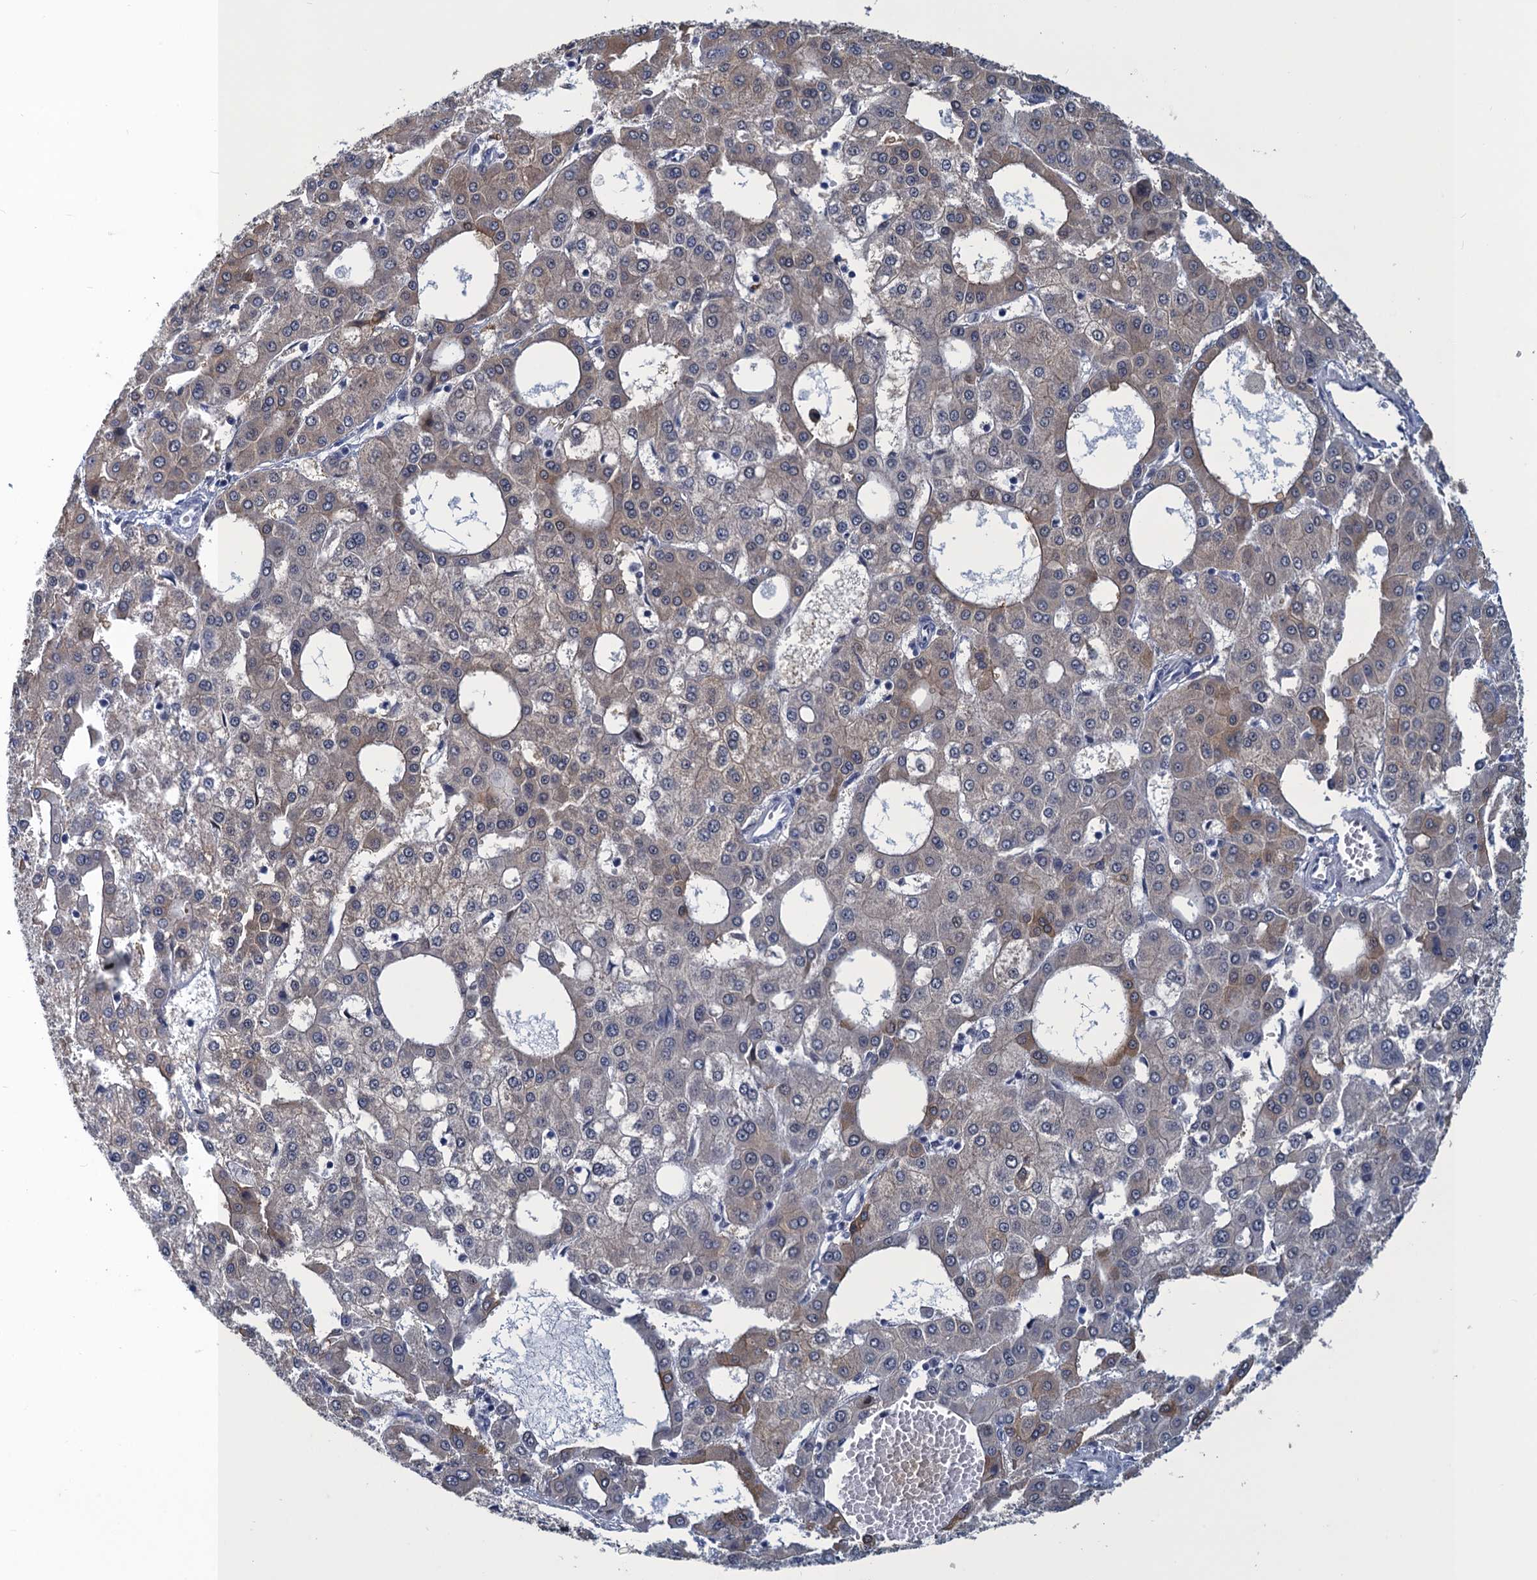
{"staining": {"intensity": "moderate", "quantity": "<25%", "location": "cytoplasmic/membranous"}, "tissue": "liver cancer", "cell_type": "Tumor cells", "image_type": "cancer", "snomed": [{"axis": "morphology", "description": "Carcinoma, Hepatocellular, NOS"}, {"axis": "topography", "description": "Liver"}], "caption": "Human hepatocellular carcinoma (liver) stained with a protein marker exhibits moderate staining in tumor cells.", "gene": "GINS3", "patient": {"sex": "male", "age": 47}}